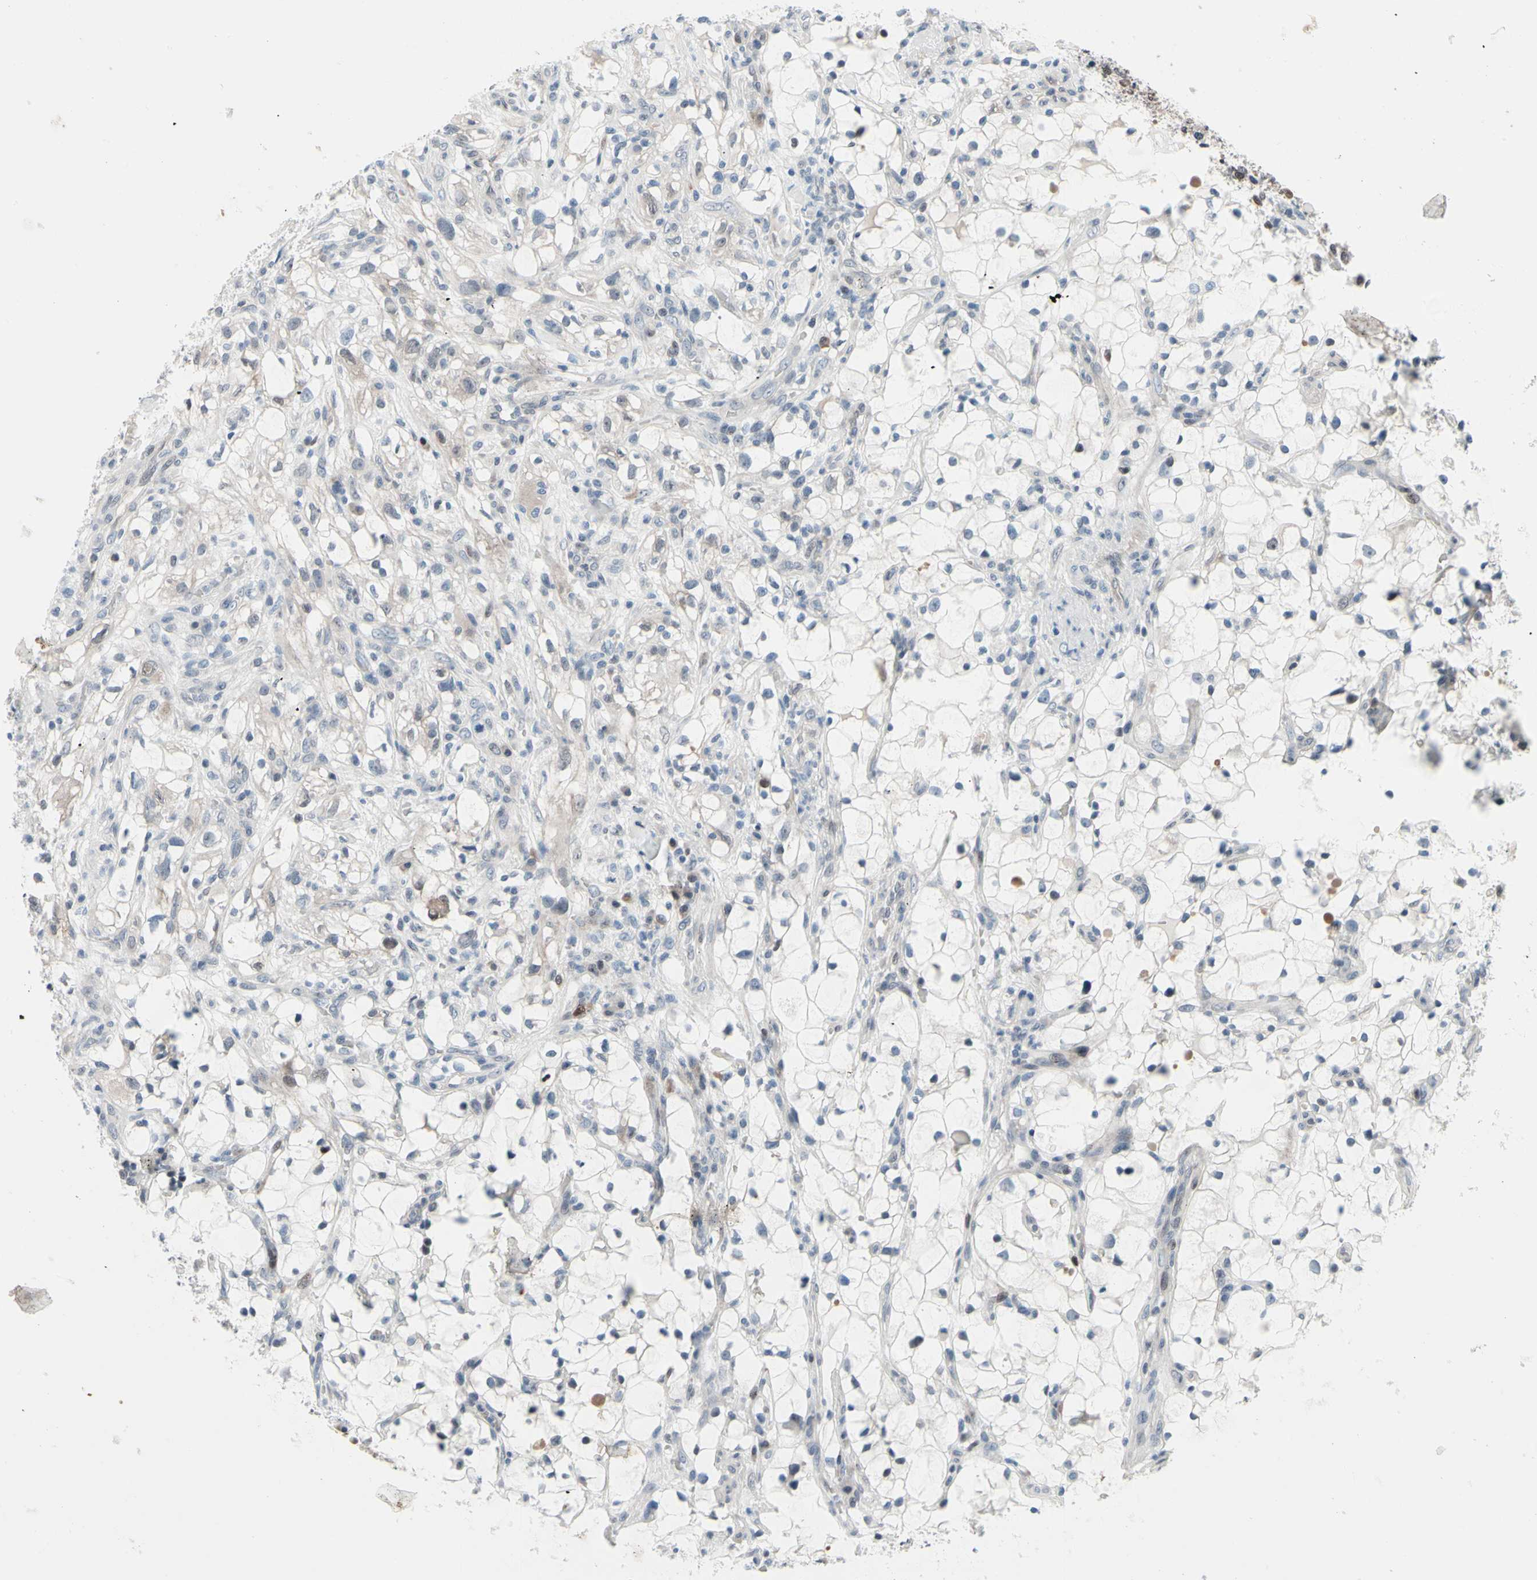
{"staining": {"intensity": "negative", "quantity": "none", "location": "none"}, "tissue": "renal cancer", "cell_type": "Tumor cells", "image_type": "cancer", "snomed": [{"axis": "morphology", "description": "Adenocarcinoma, NOS"}, {"axis": "topography", "description": "Kidney"}], "caption": "The image shows no staining of tumor cells in adenocarcinoma (renal).", "gene": "TXN", "patient": {"sex": "female", "age": 60}}